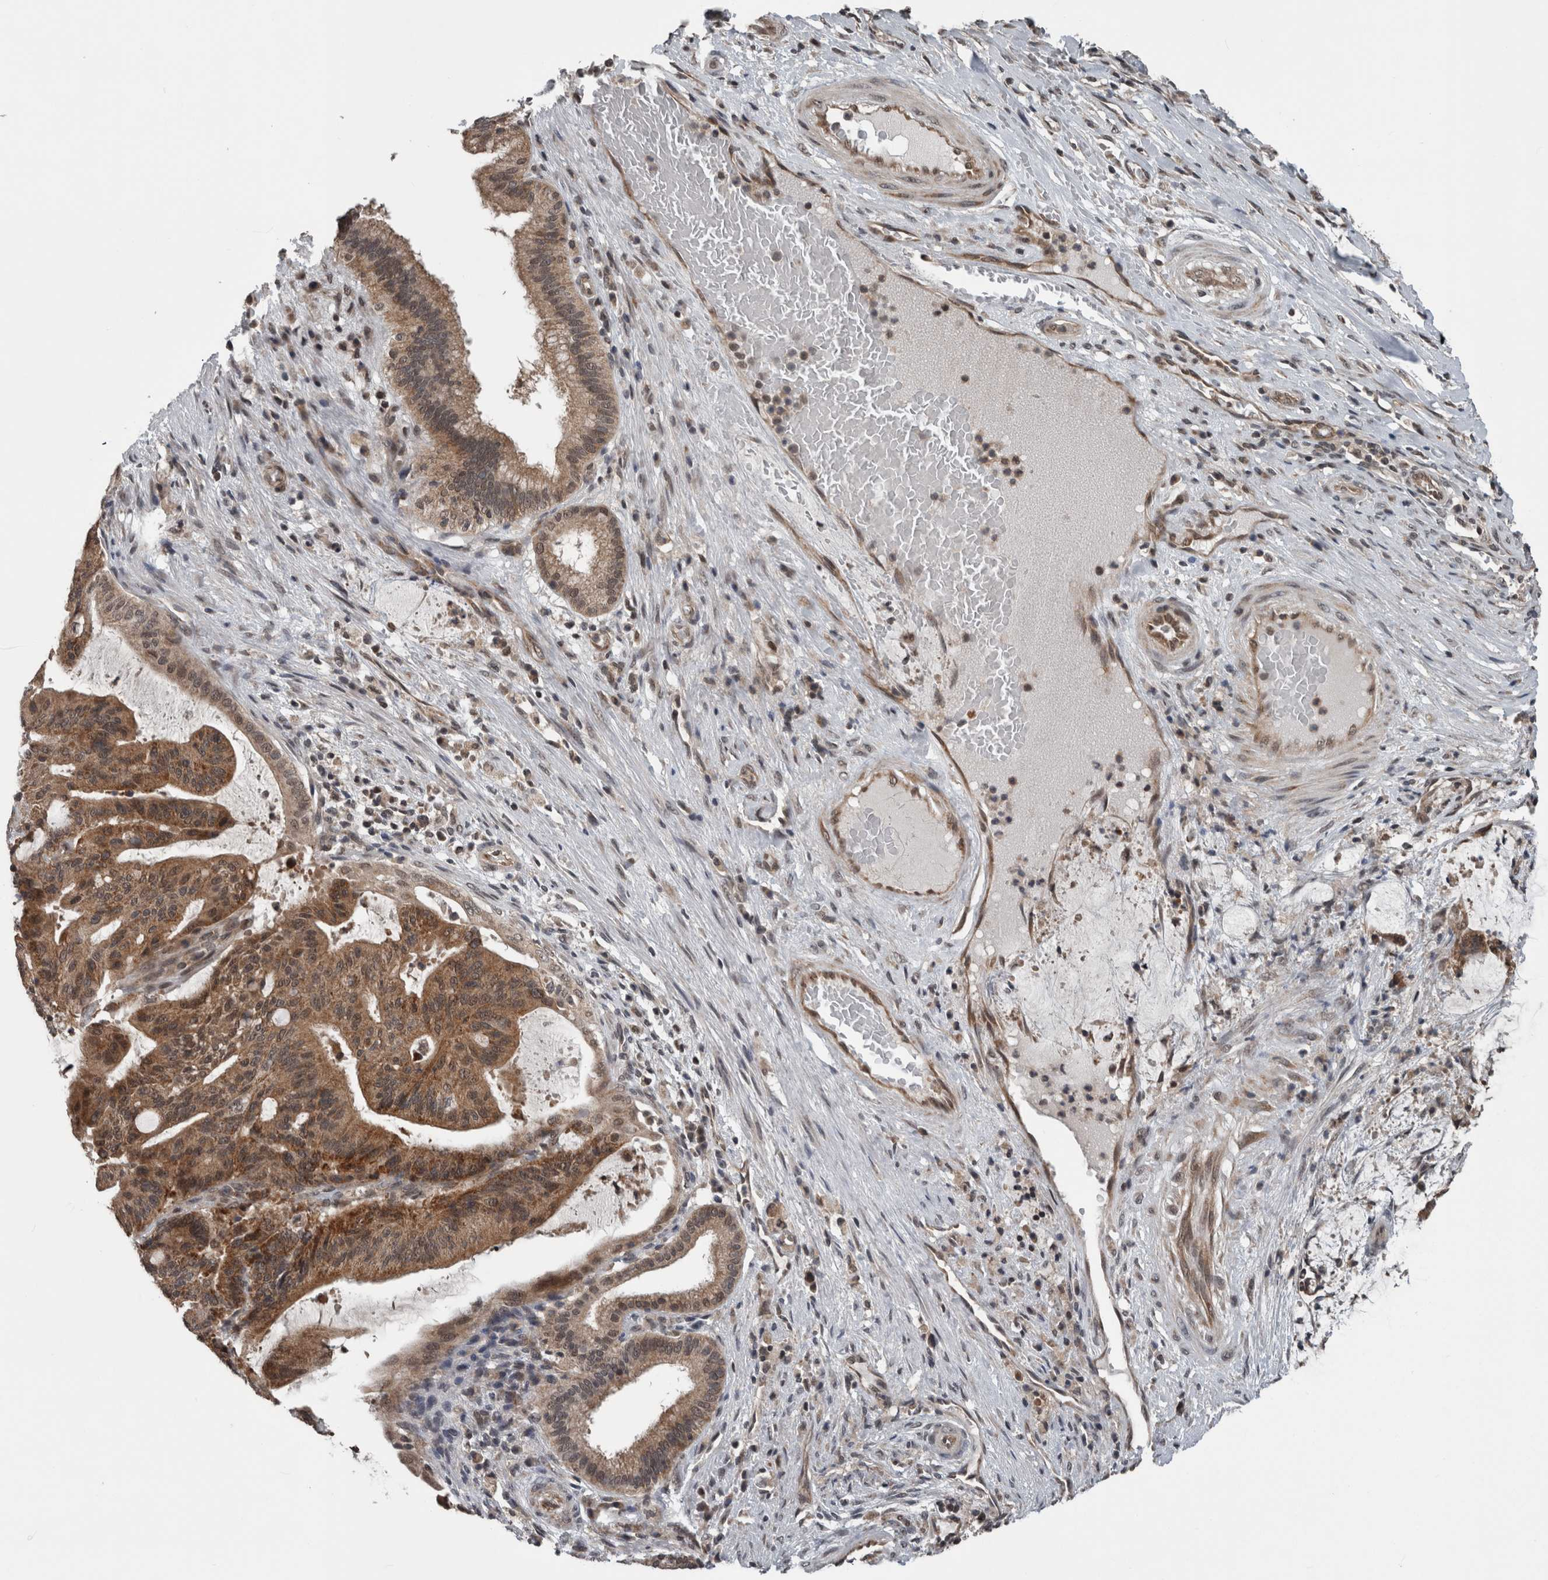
{"staining": {"intensity": "moderate", "quantity": ">75%", "location": "cytoplasmic/membranous"}, "tissue": "liver cancer", "cell_type": "Tumor cells", "image_type": "cancer", "snomed": [{"axis": "morphology", "description": "Normal tissue, NOS"}, {"axis": "morphology", "description": "Cholangiocarcinoma"}, {"axis": "topography", "description": "Liver"}, {"axis": "topography", "description": "Peripheral nerve tissue"}], "caption": "Tumor cells exhibit medium levels of moderate cytoplasmic/membranous expression in about >75% of cells in human liver cholangiocarcinoma.", "gene": "ENY2", "patient": {"sex": "female", "age": 73}}